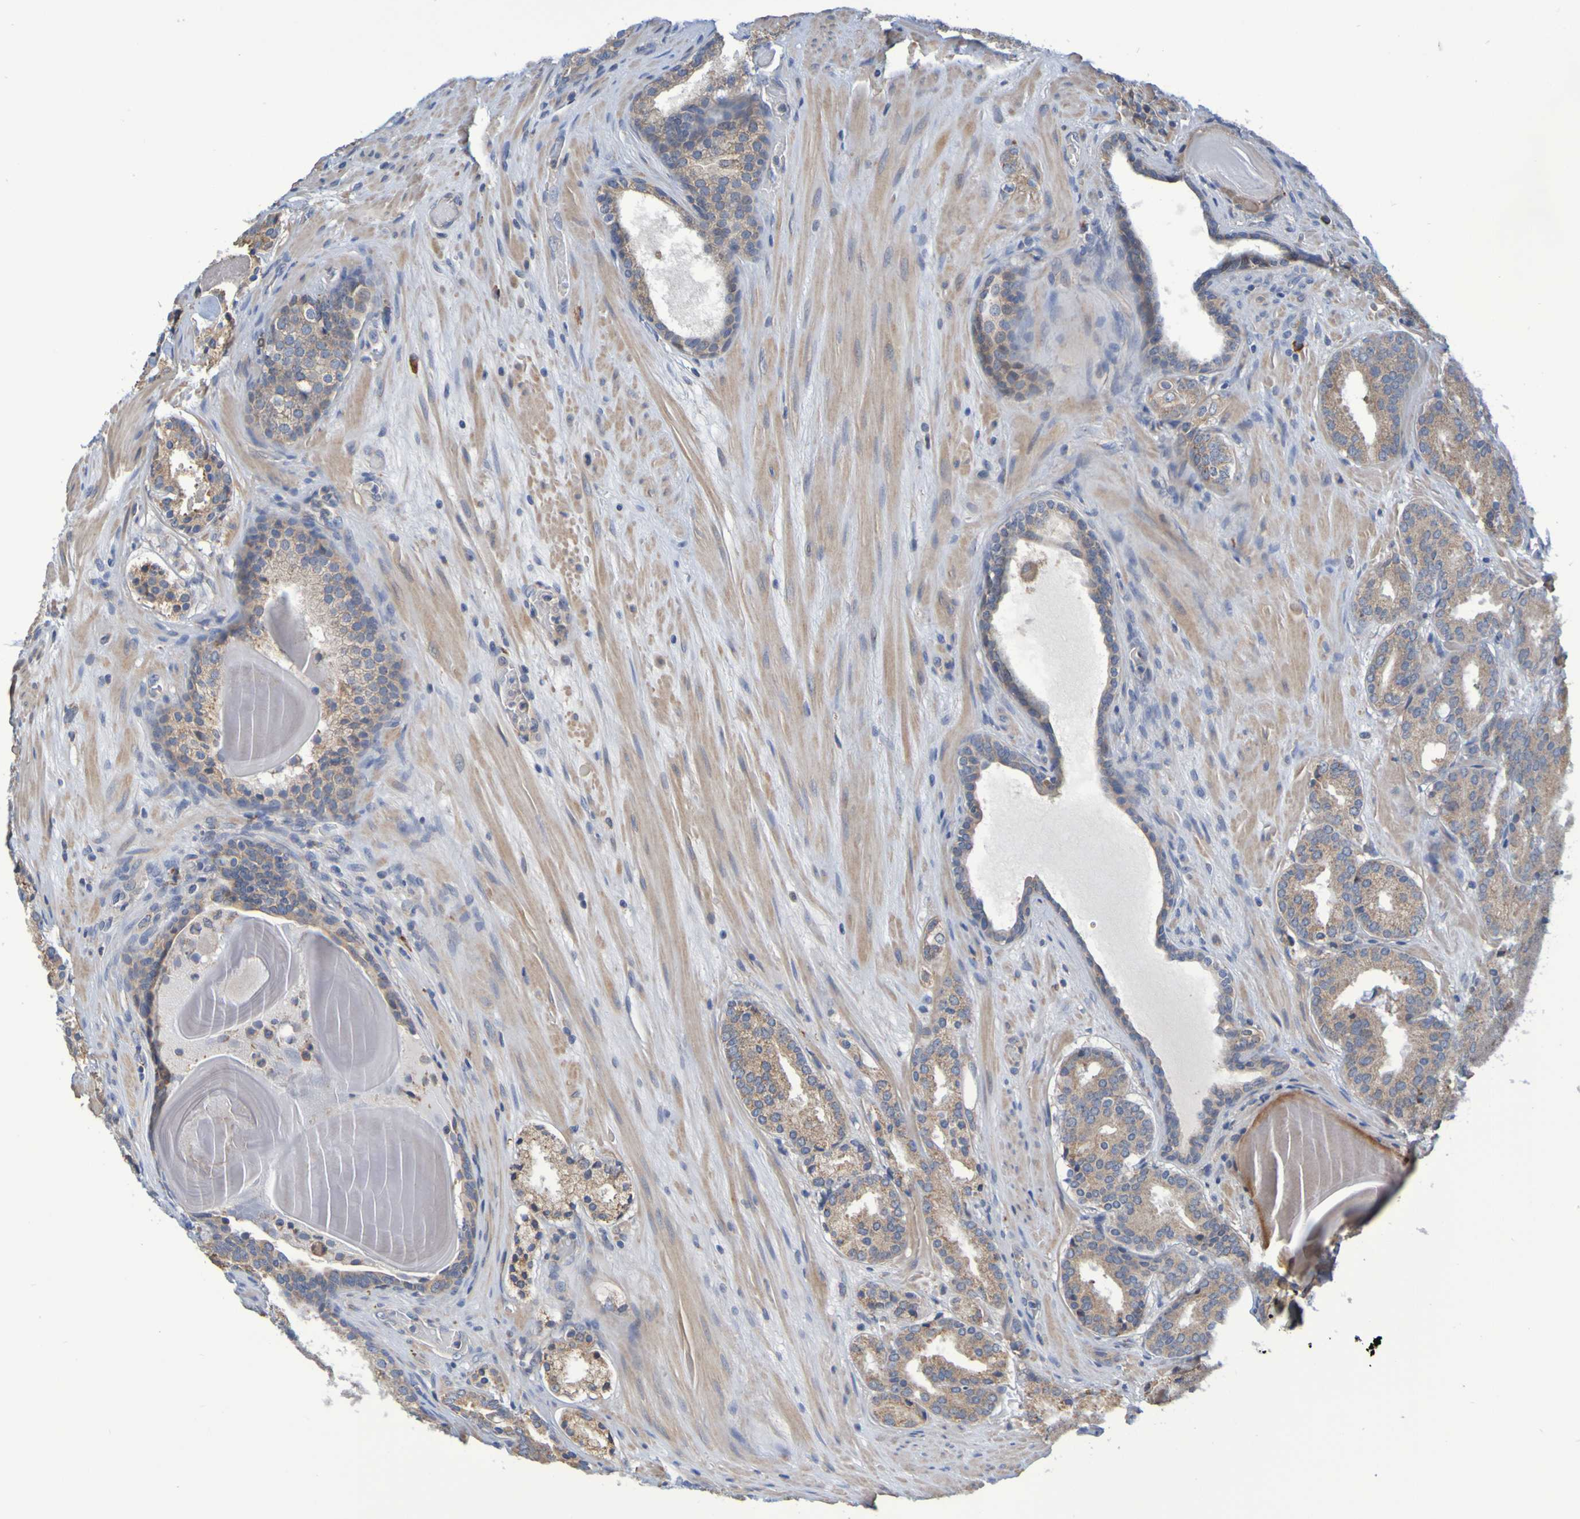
{"staining": {"intensity": "weak", "quantity": ">75%", "location": "cytoplasmic/membranous"}, "tissue": "prostate cancer", "cell_type": "Tumor cells", "image_type": "cancer", "snomed": [{"axis": "morphology", "description": "Adenocarcinoma, Low grade"}, {"axis": "topography", "description": "Prostate"}], "caption": "A micrograph showing weak cytoplasmic/membranous expression in approximately >75% of tumor cells in prostate cancer (adenocarcinoma (low-grade)), as visualized by brown immunohistochemical staining.", "gene": "CLDN18", "patient": {"sex": "male", "age": 69}}